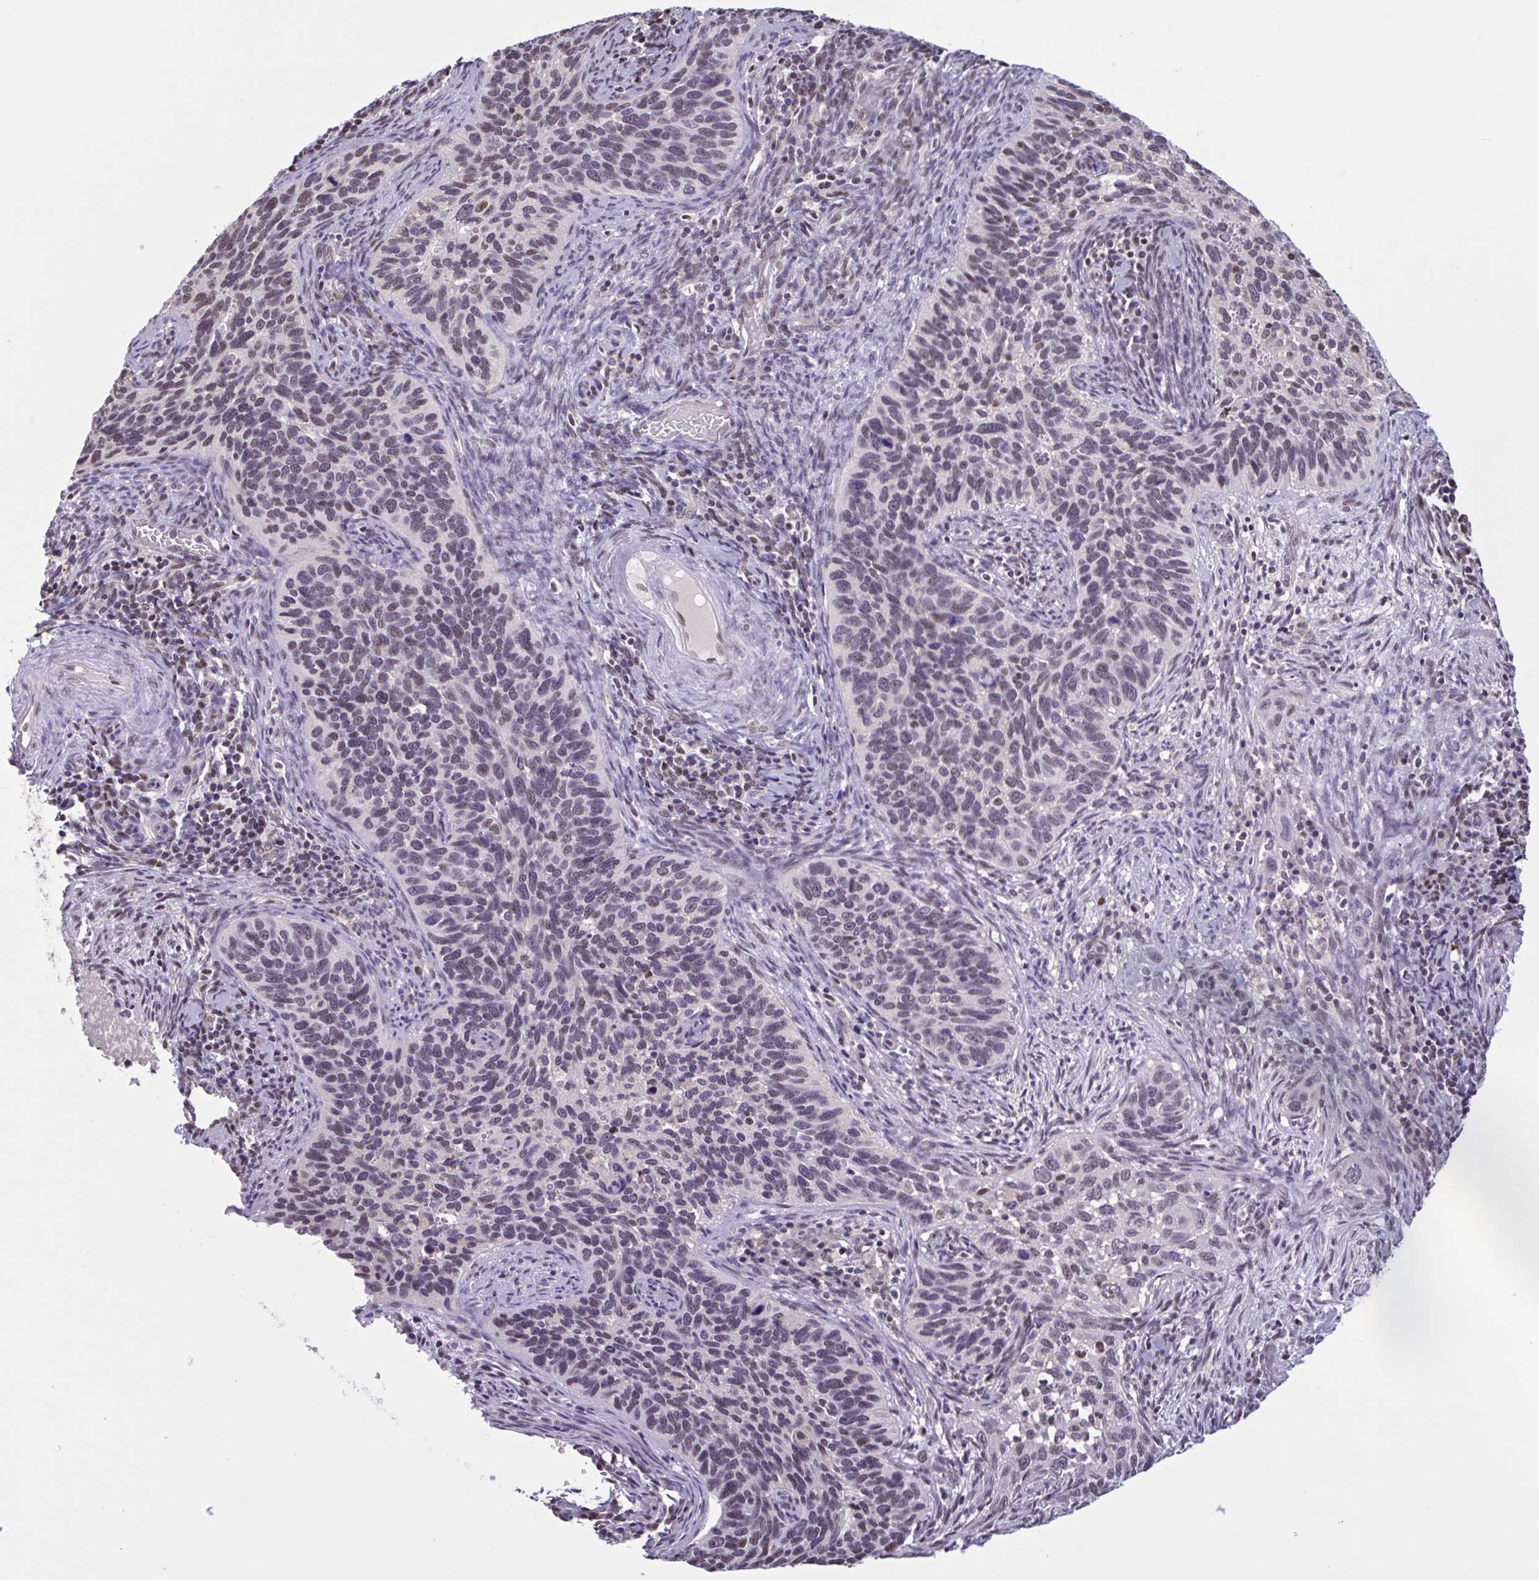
{"staining": {"intensity": "weak", "quantity": "25%-75%", "location": "nuclear"}, "tissue": "cervical cancer", "cell_type": "Tumor cells", "image_type": "cancer", "snomed": [{"axis": "morphology", "description": "Squamous cell carcinoma, NOS"}, {"axis": "topography", "description": "Cervix"}], "caption": "Cervical cancer stained with immunohistochemistry (IHC) exhibits weak nuclear expression in about 25%-75% of tumor cells.", "gene": "RBL1", "patient": {"sex": "female", "age": 51}}